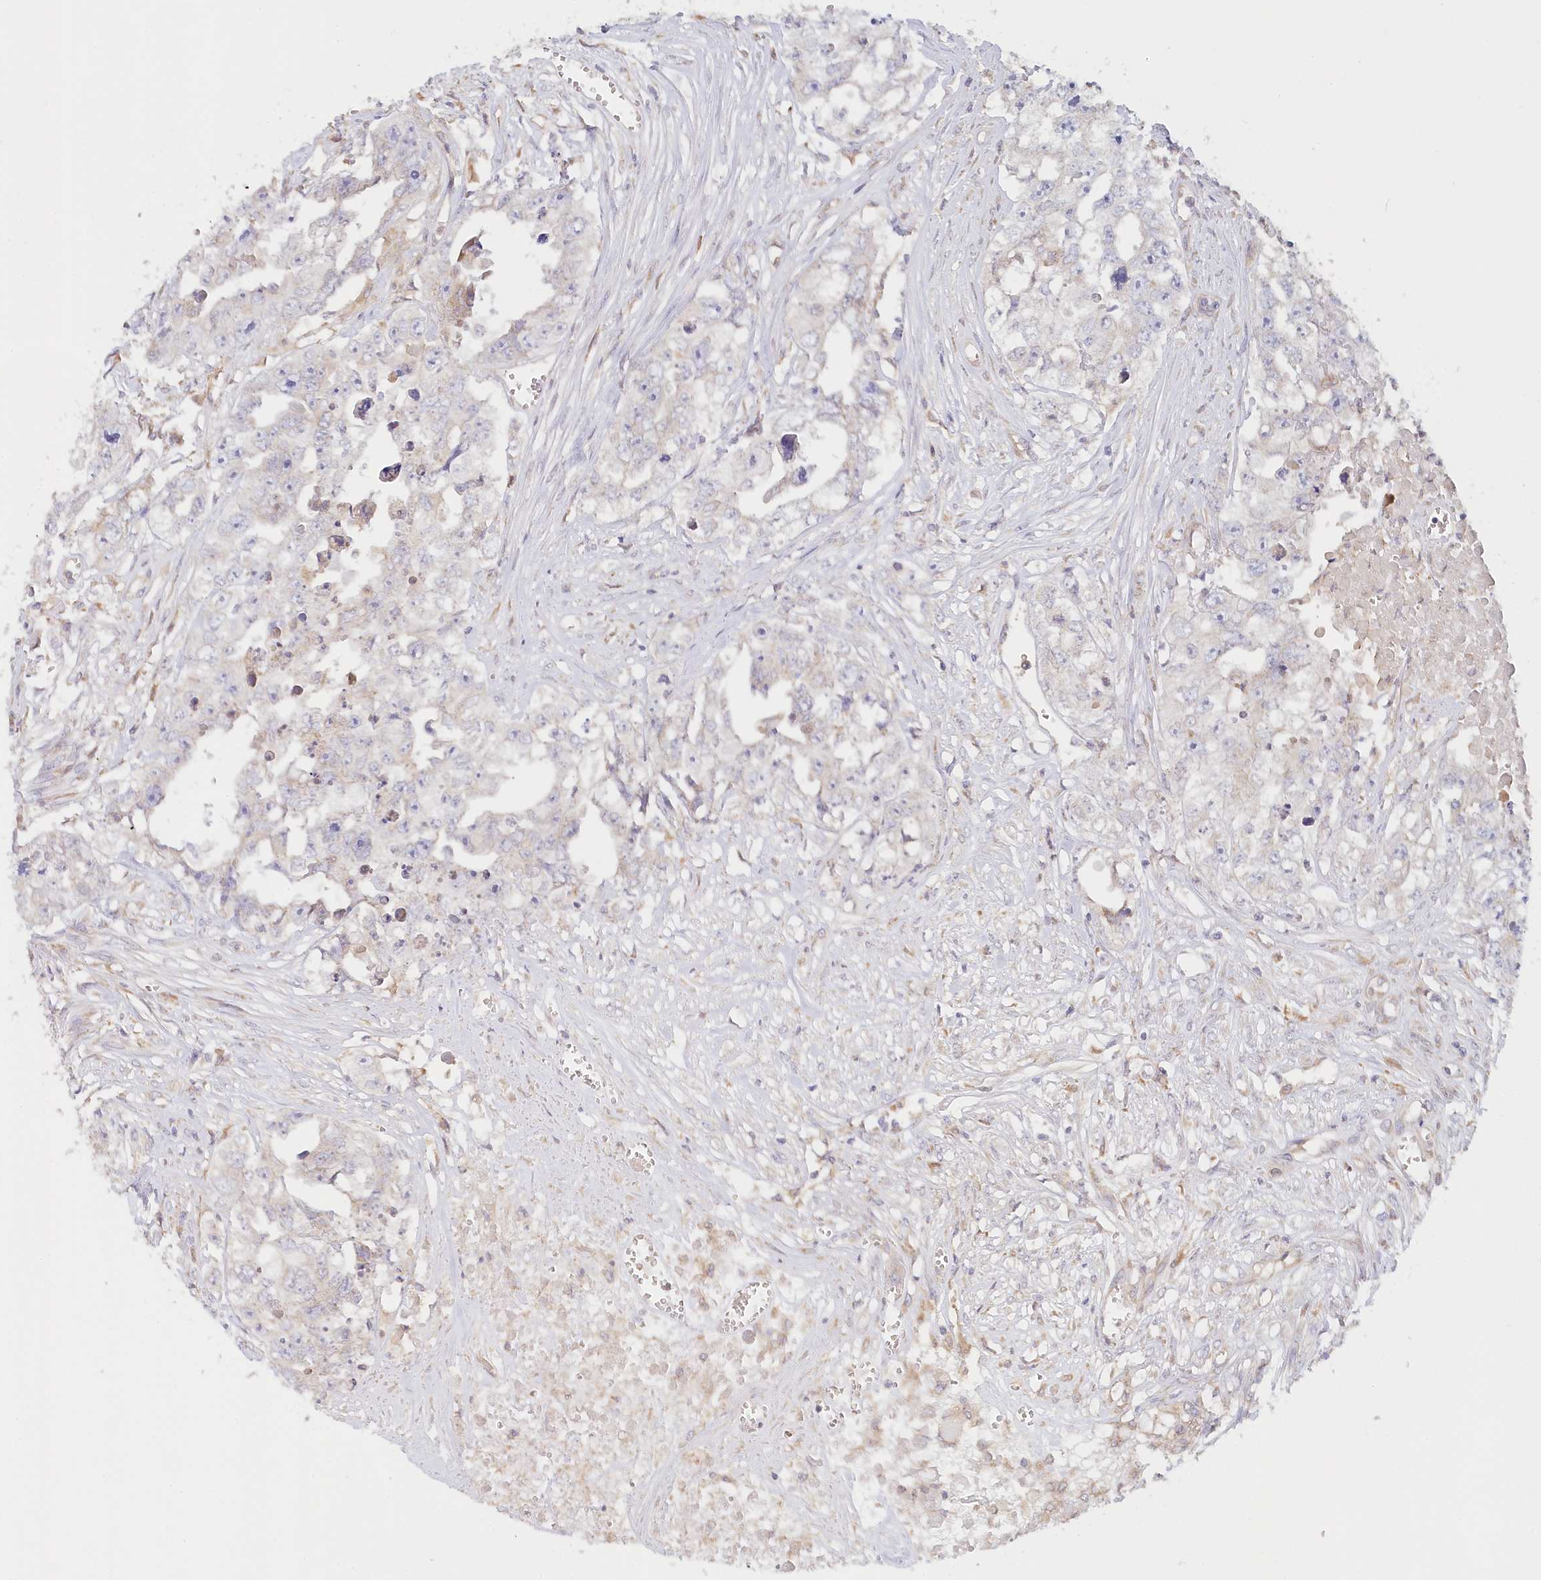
{"staining": {"intensity": "weak", "quantity": "<25%", "location": "cytoplasmic/membranous"}, "tissue": "testis cancer", "cell_type": "Tumor cells", "image_type": "cancer", "snomed": [{"axis": "morphology", "description": "Seminoma, NOS"}, {"axis": "morphology", "description": "Carcinoma, Embryonal, NOS"}, {"axis": "topography", "description": "Testis"}], "caption": "Tumor cells are negative for brown protein staining in testis cancer. (DAB immunohistochemistry with hematoxylin counter stain).", "gene": "PAIP2", "patient": {"sex": "male", "age": 43}}